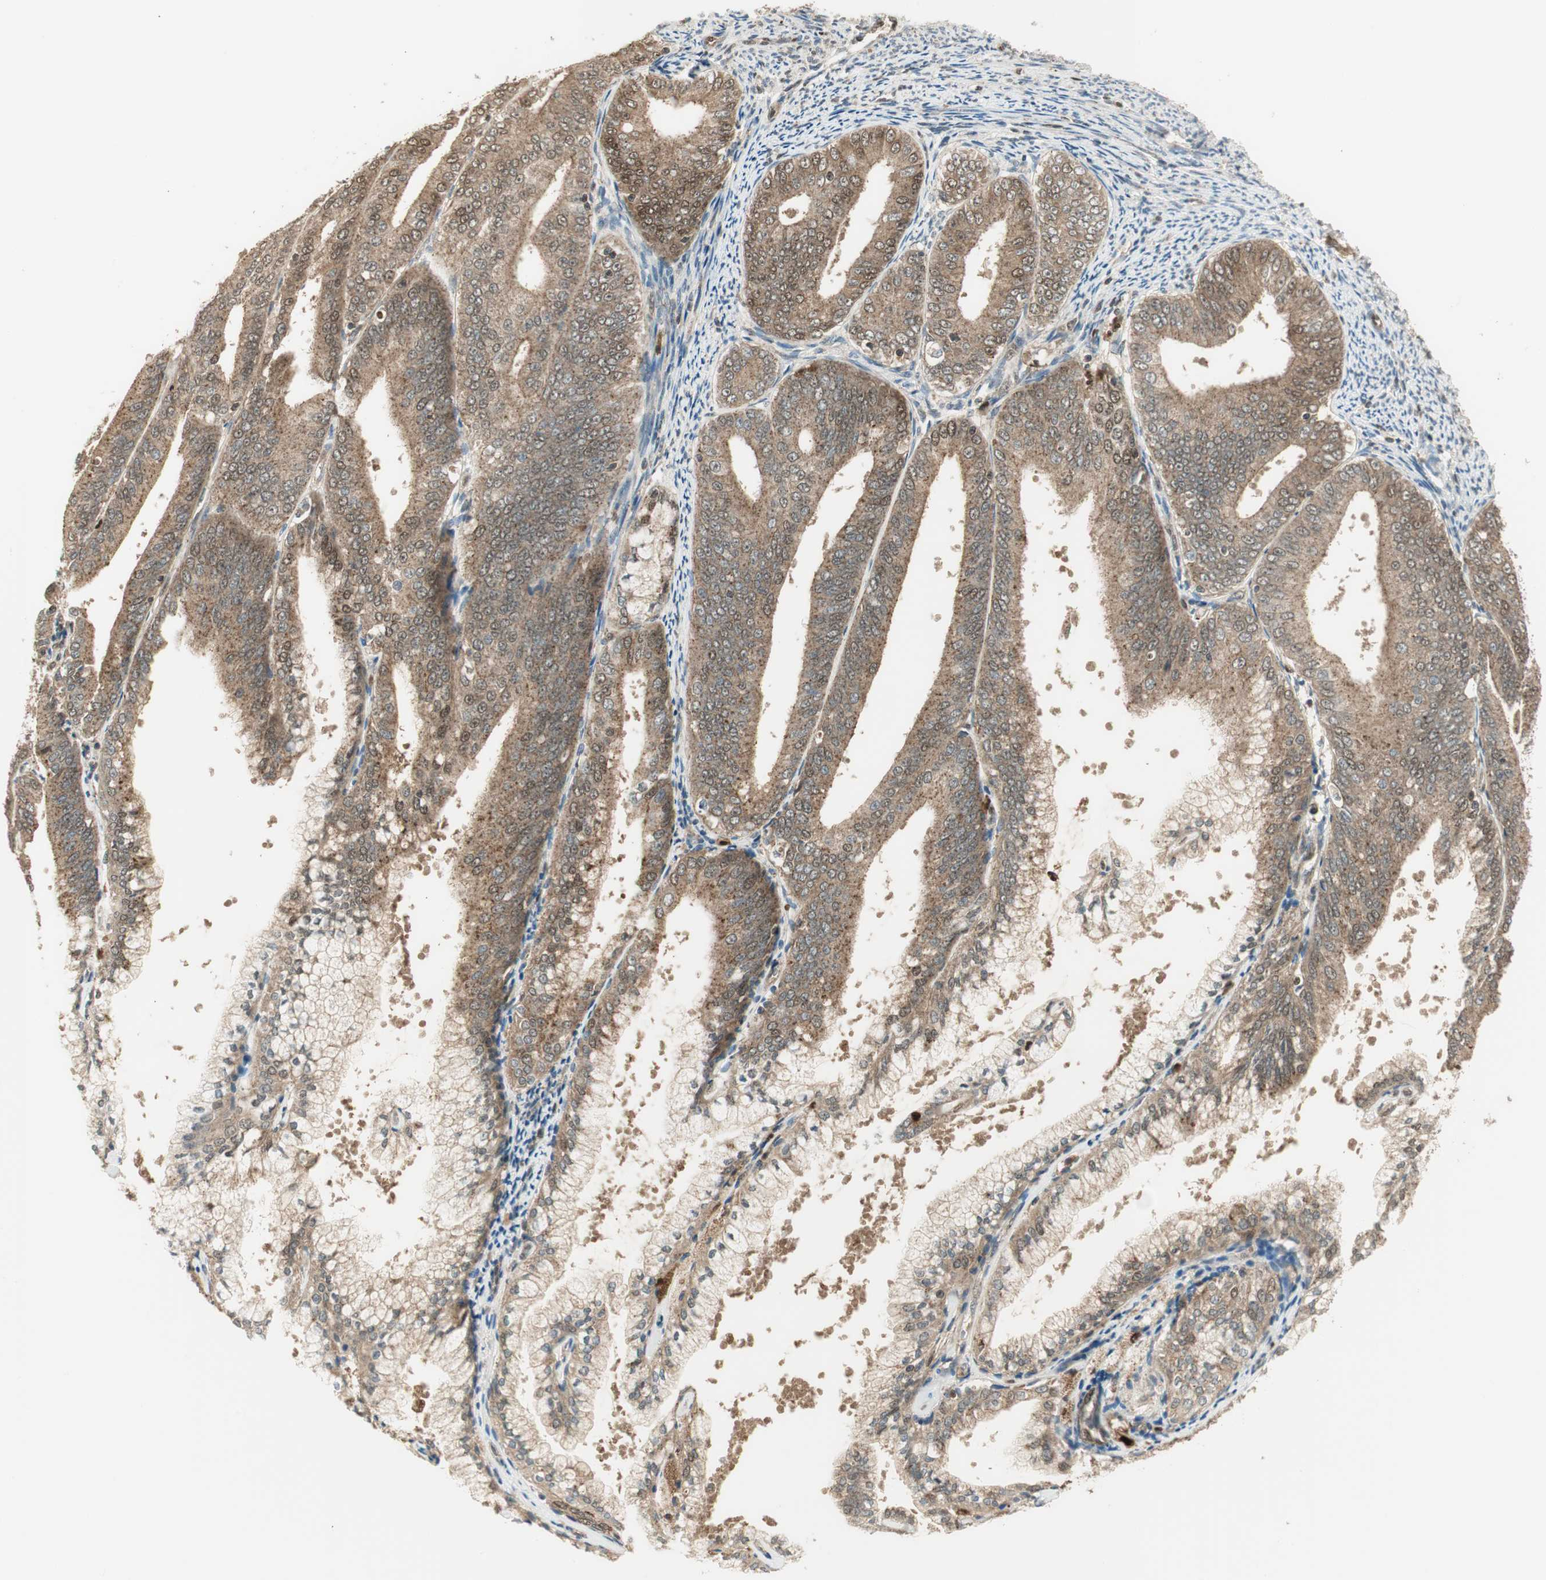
{"staining": {"intensity": "moderate", "quantity": ">75%", "location": "cytoplasmic/membranous,nuclear"}, "tissue": "endometrial cancer", "cell_type": "Tumor cells", "image_type": "cancer", "snomed": [{"axis": "morphology", "description": "Adenocarcinoma, NOS"}, {"axis": "topography", "description": "Endometrium"}], "caption": "Immunohistochemical staining of endometrial adenocarcinoma displays medium levels of moderate cytoplasmic/membranous and nuclear positivity in about >75% of tumor cells.", "gene": "LTA4H", "patient": {"sex": "female", "age": 63}}